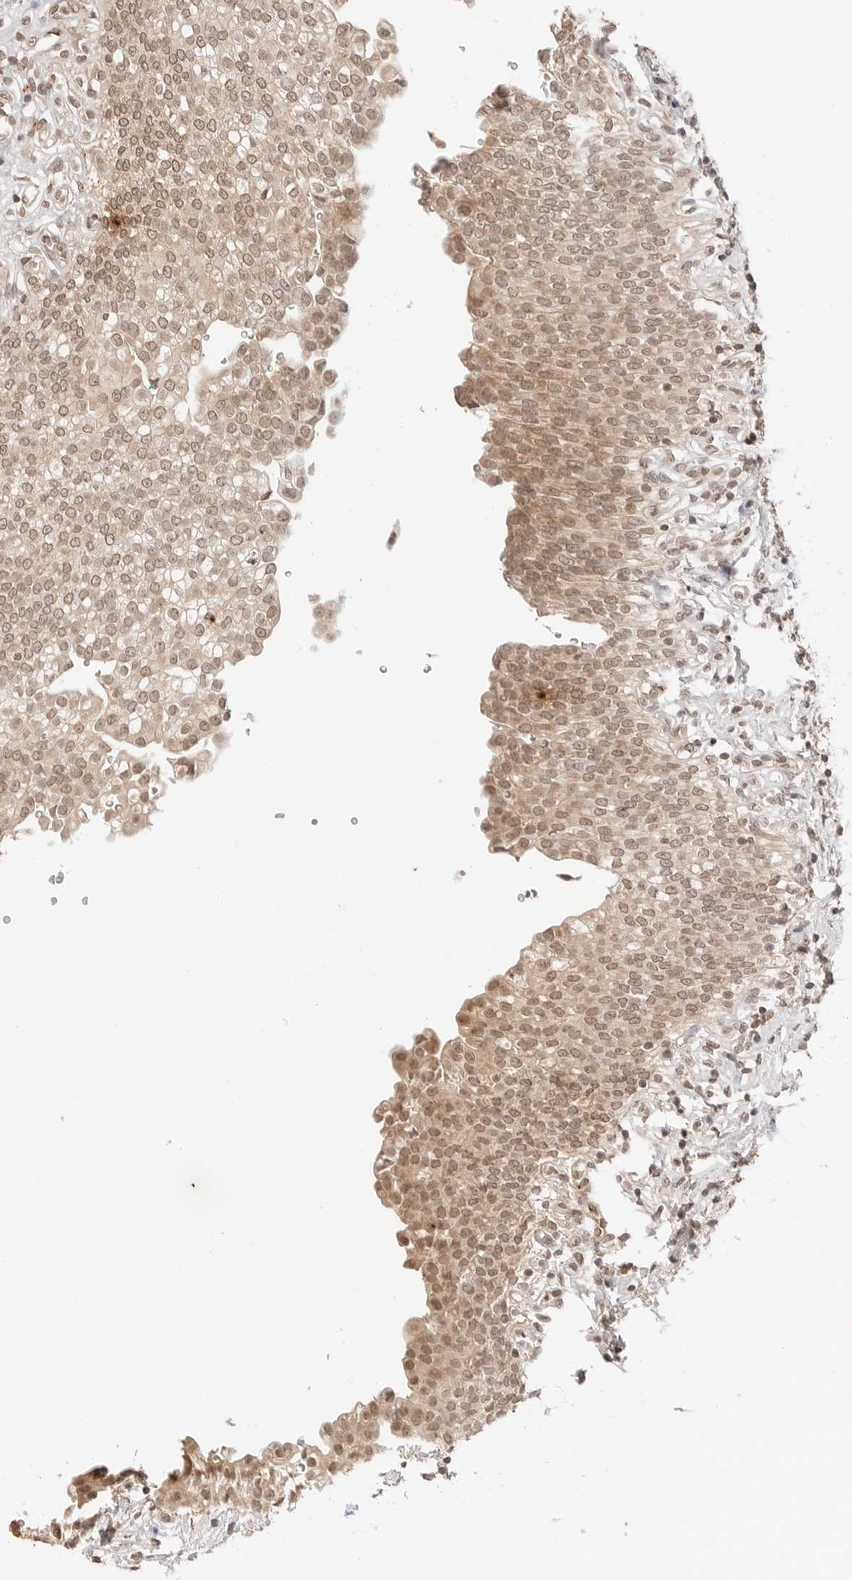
{"staining": {"intensity": "moderate", "quantity": ">75%", "location": "cytoplasmic/membranous,nuclear"}, "tissue": "urinary bladder", "cell_type": "Urothelial cells", "image_type": "normal", "snomed": [{"axis": "morphology", "description": "Urothelial carcinoma, High grade"}, {"axis": "topography", "description": "Urinary bladder"}], "caption": "Urothelial cells show medium levels of moderate cytoplasmic/membranous,nuclear staining in approximately >75% of cells in benign human urinary bladder. (Brightfield microscopy of DAB IHC at high magnification).", "gene": "GPR34", "patient": {"sex": "male", "age": 46}}